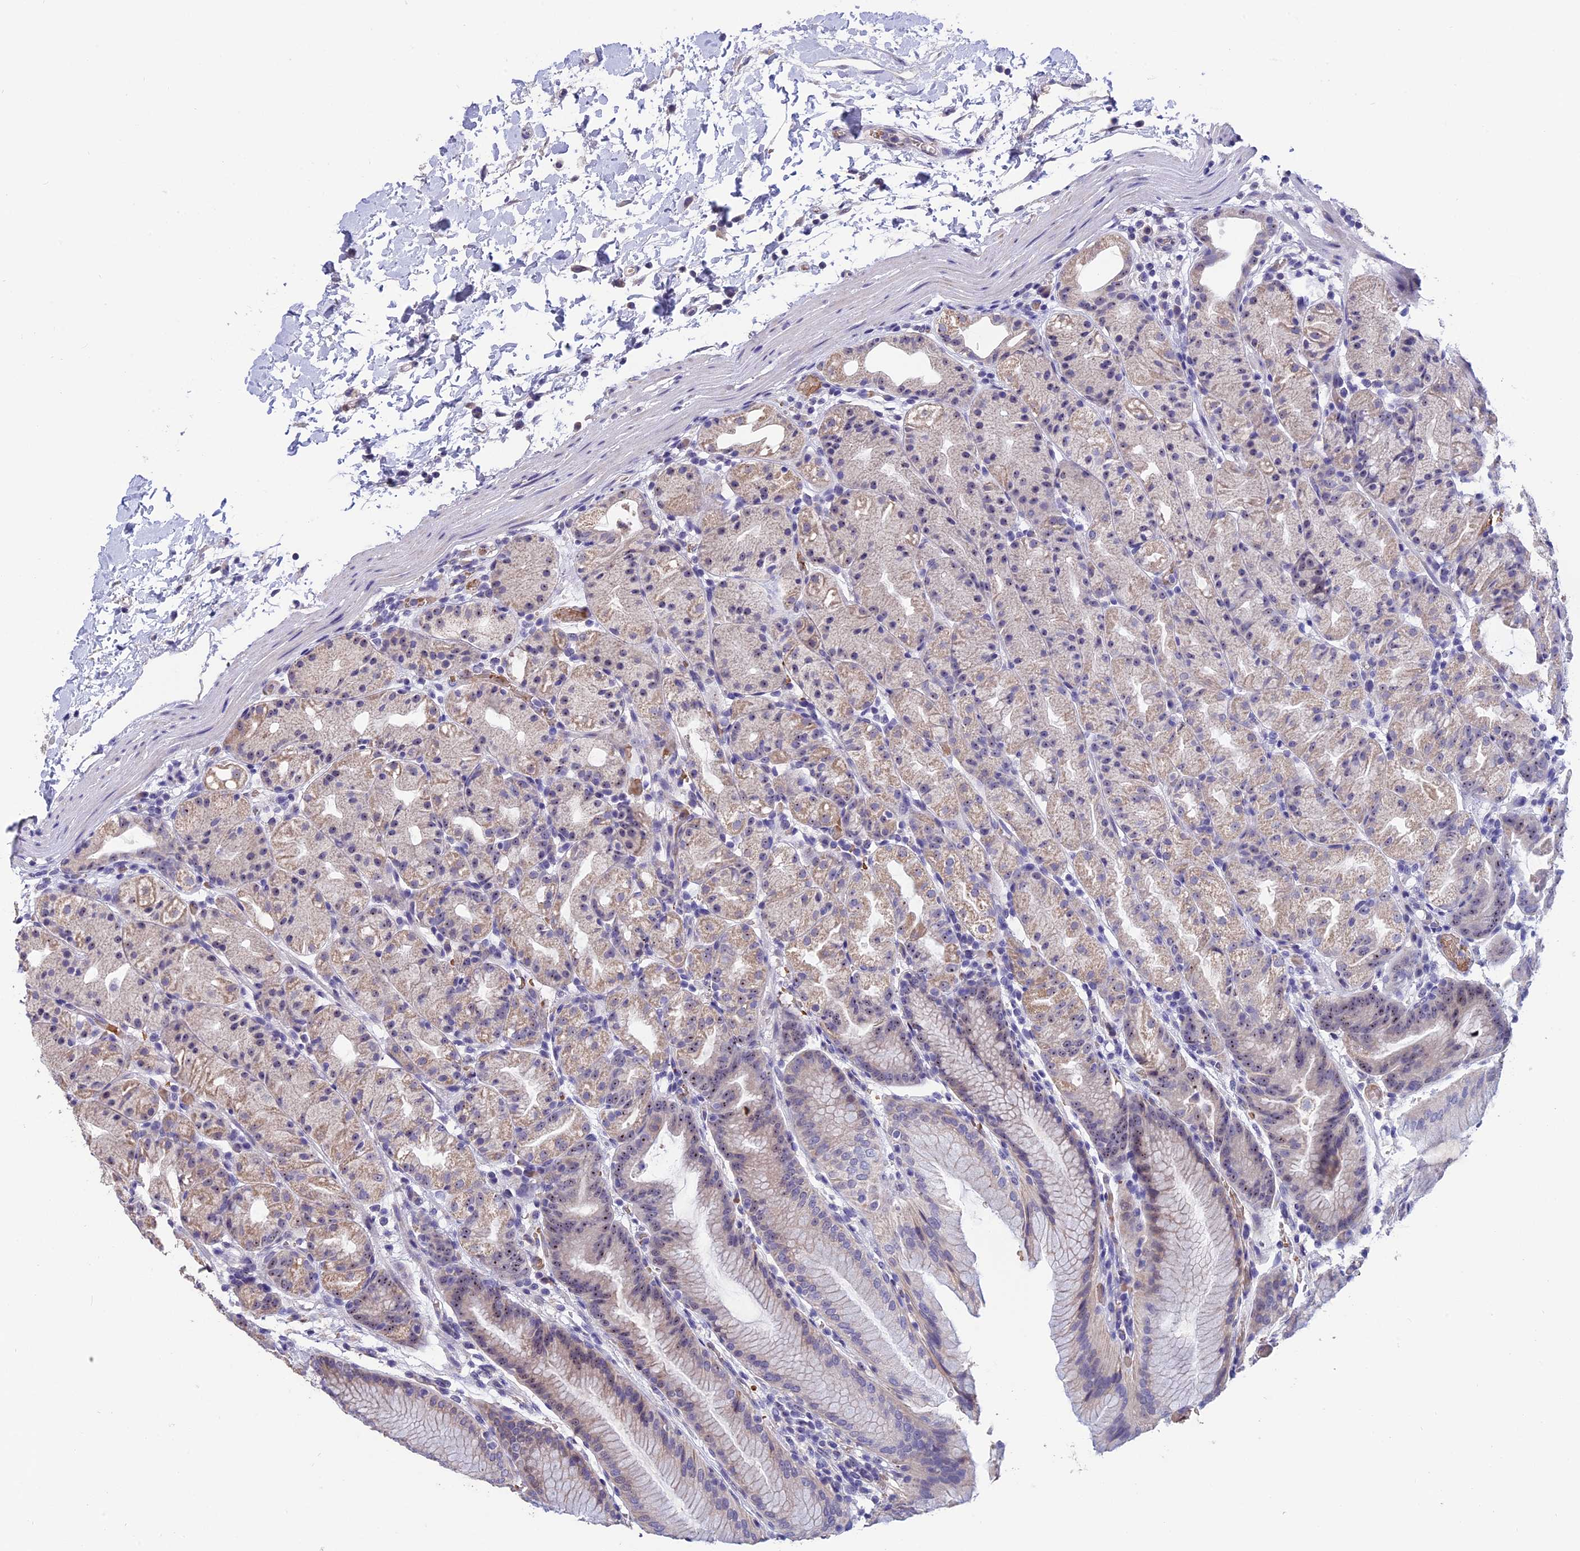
{"staining": {"intensity": "moderate", "quantity": "25%-75%", "location": "cytoplasmic/membranous,nuclear"}, "tissue": "stomach", "cell_type": "Glandular cells", "image_type": "normal", "snomed": [{"axis": "morphology", "description": "Normal tissue, NOS"}, {"axis": "topography", "description": "Stomach, upper"}], "caption": "Approximately 25%-75% of glandular cells in benign stomach demonstrate moderate cytoplasmic/membranous,nuclear protein expression as visualized by brown immunohistochemical staining.", "gene": "KNOP1", "patient": {"sex": "male", "age": 48}}